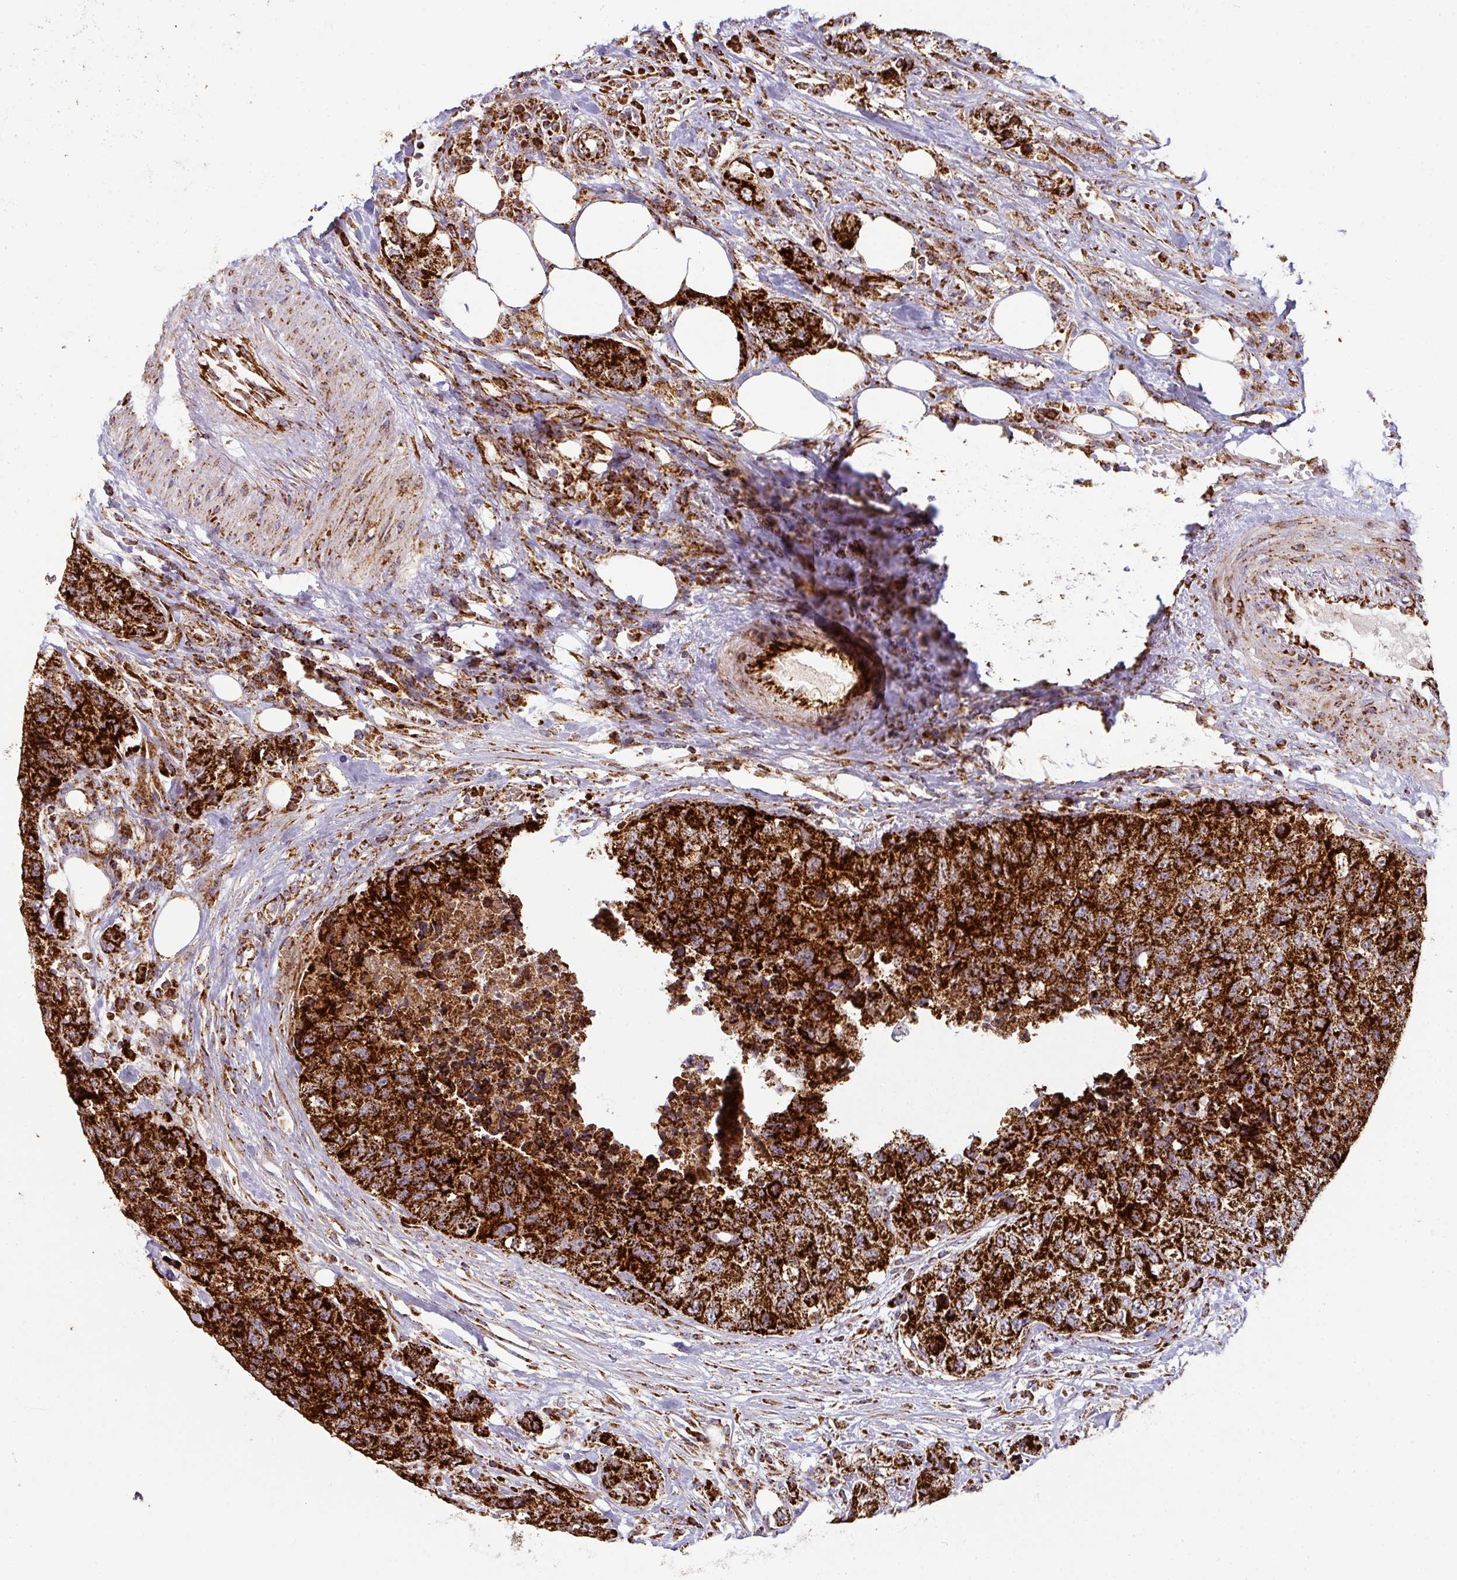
{"staining": {"intensity": "strong", "quantity": ">75%", "location": "cytoplasmic/membranous"}, "tissue": "urothelial cancer", "cell_type": "Tumor cells", "image_type": "cancer", "snomed": [{"axis": "morphology", "description": "Urothelial carcinoma, High grade"}, {"axis": "topography", "description": "Urinary bladder"}], "caption": "Immunohistochemistry (IHC) histopathology image of urothelial carcinoma (high-grade) stained for a protein (brown), which shows high levels of strong cytoplasmic/membranous staining in approximately >75% of tumor cells.", "gene": "TRAP1", "patient": {"sex": "female", "age": 78}}